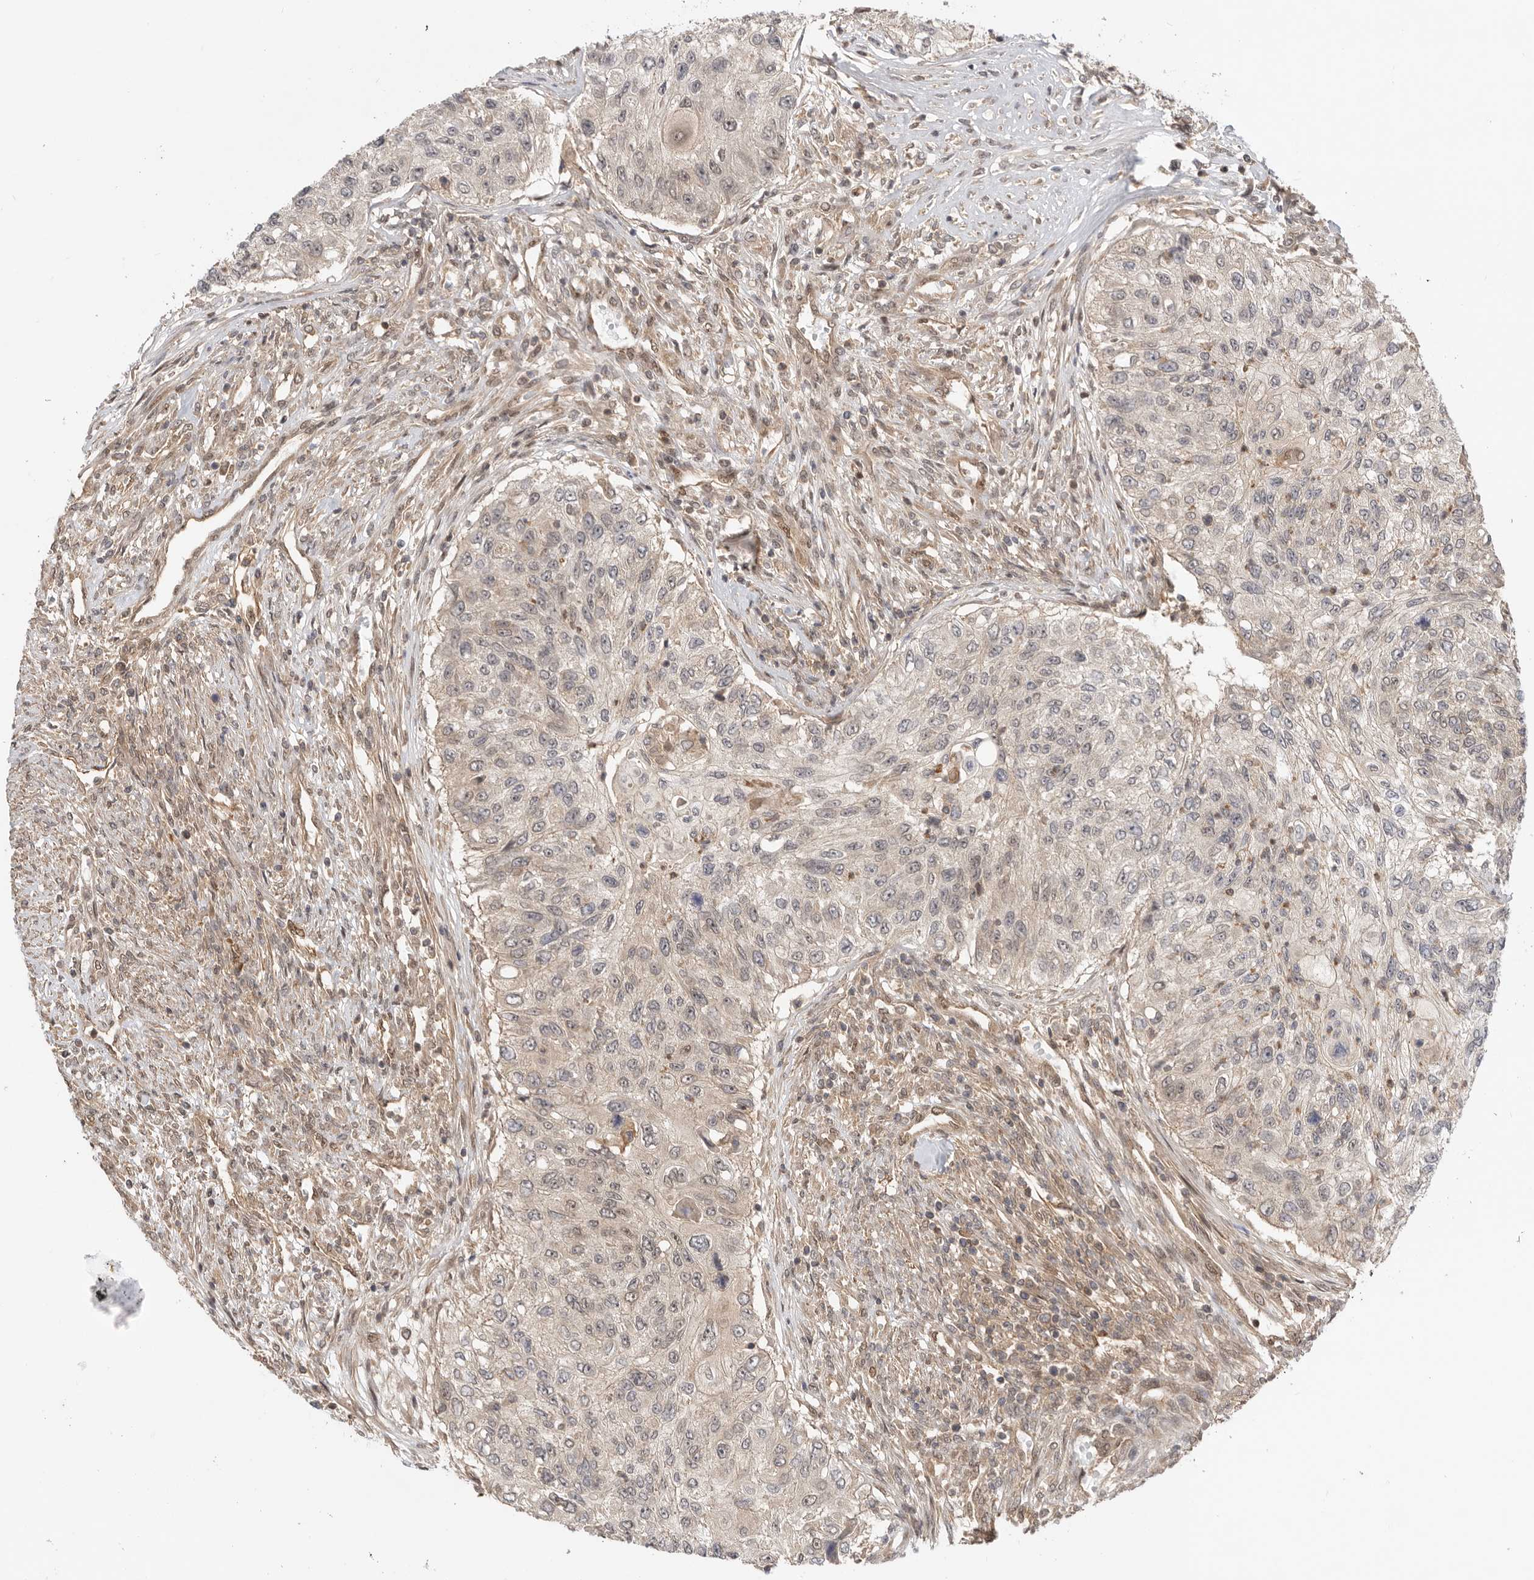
{"staining": {"intensity": "weak", "quantity": "<25%", "location": "nuclear"}, "tissue": "urothelial cancer", "cell_type": "Tumor cells", "image_type": "cancer", "snomed": [{"axis": "morphology", "description": "Urothelial carcinoma, High grade"}, {"axis": "topography", "description": "Urinary bladder"}], "caption": "DAB immunohistochemical staining of human high-grade urothelial carcinoma demonstrates no significant staining in tumor cells.", "gene": "DCAF8", "patient": {"sex": "female", "age": 60}}